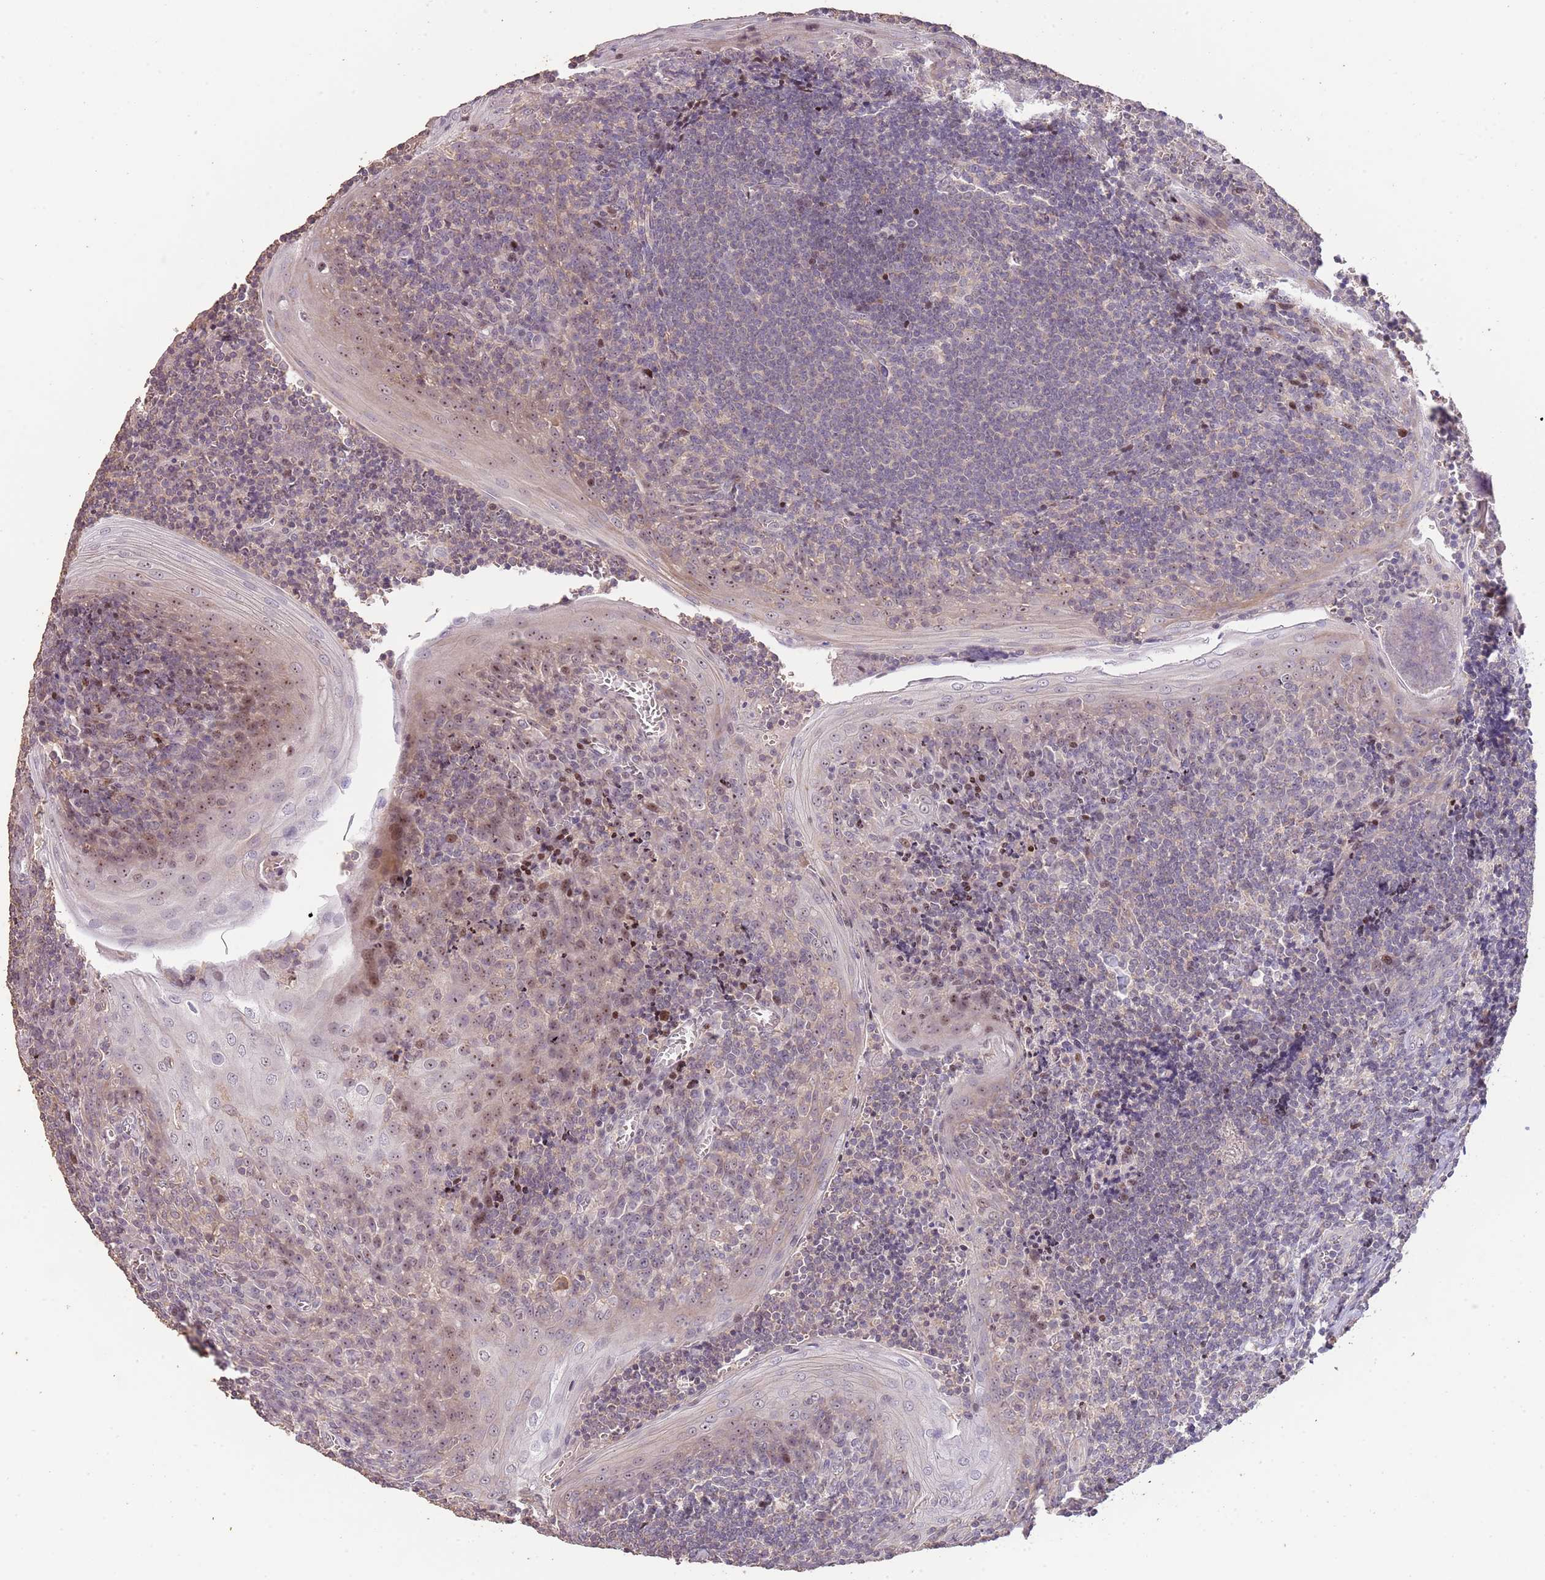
{"staining": {"intensity": "weak", "quantity": "<25%", "location": "nuclear"}, "tissue": "tonsil", "cell_type": "Germinal center cells", "image_type": "normal", "snomed": [{"axis": "morphology", "description": "Normal tissue, NOS"}, {"axis": "topography", "description": "Tonsil"}], "caption": "Immunohistochemical staining of benign tonsil displays no significant expression in germinal center cells.", "gene": "ADTRP", "patient": {"sex": "male", "age": 27}}